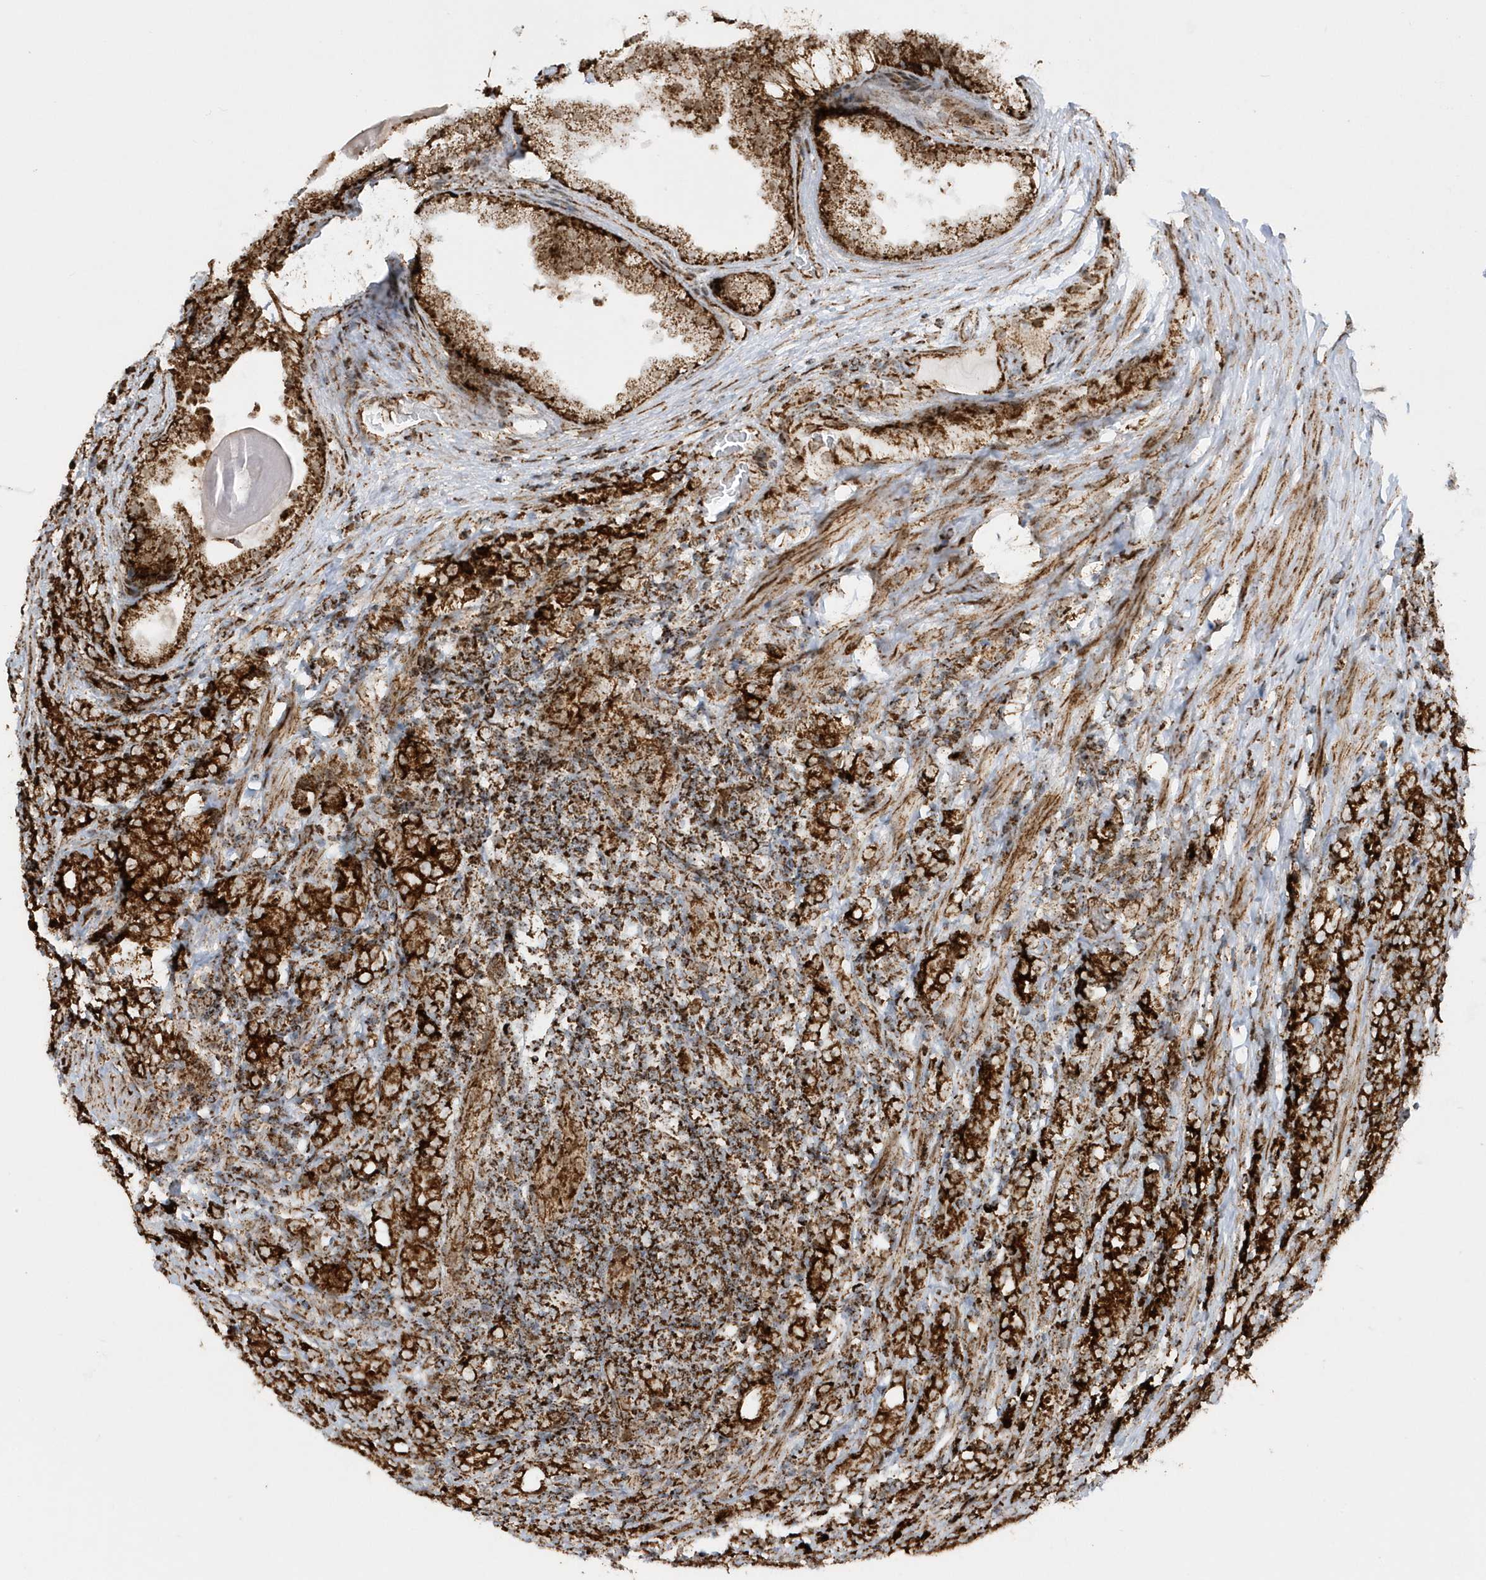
{"staining": {"intensity": "strong", "quantity": ">75%", "location": "cytoplasmic/membranous"}, "tissue": "prostate cancer", "cell_type": "Tumor cells", "image_type": "cancer", "snomed": [{"axis": "morphology", "description": "Adenocarcinoma, High grade"}, {"axis": "topography", "description": "Prostate"}], "caption": "DAB (3,3'-diaminobenzidine) immunohistochemical staining of prostate cancer exhibits strong cytoplasmic/membranous protein positivity in approximately >75% of tumor cells. Using DAB (brown) and hematoxylin (blue) stains, captured at high magnification using brightfield microscopy.", "gene": "CRY2", "patient": {"sex": "male", "age": 62}}